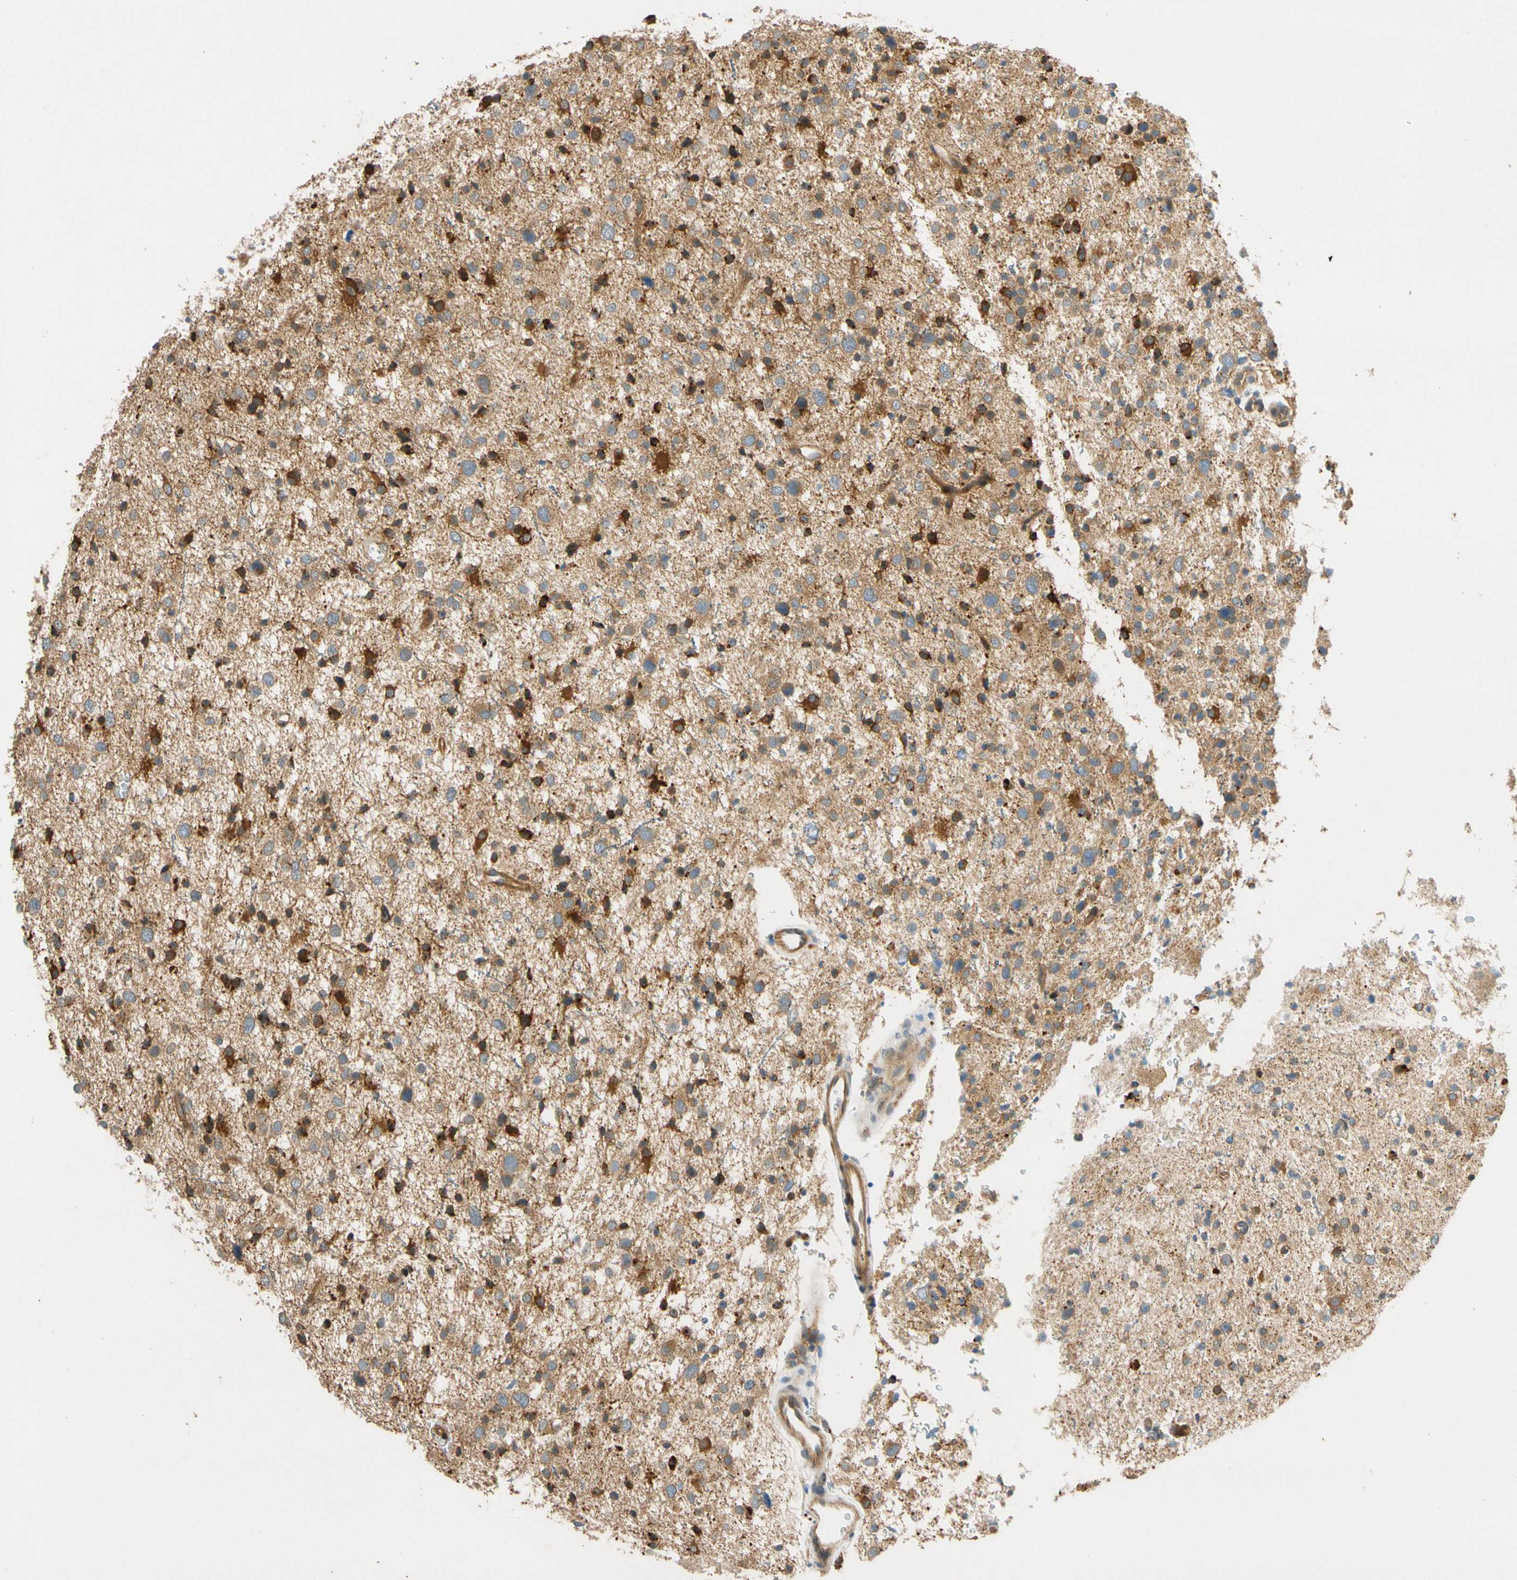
{"staining": {"intensity": "strong", "quantity": "25%-75%", "location": "cytoplasmic/membranous"}, "tissue": "glioma", "cell_type": "Tumor cells", "image_type": "cancer", "snomed": [{"axis": "morphology", "description": "Glioma, malignant, Low grade"}, {"axis": "topography", "description": "Brain"}], "caption": "IHC staining of low-grade glioma (malignant), which demonstrates high levels of strong cytoplasmic/membranous expression in approximately 25%-75% of tumor cells indicating strong cytoplasmic/membranous protein expression. The staining was performed using DAB (brown) for protein detection and nuclei were counterstained in hematoxylin (blue).", "gene": "GATD1", "patient": {"sex": "female", "age": 37}}